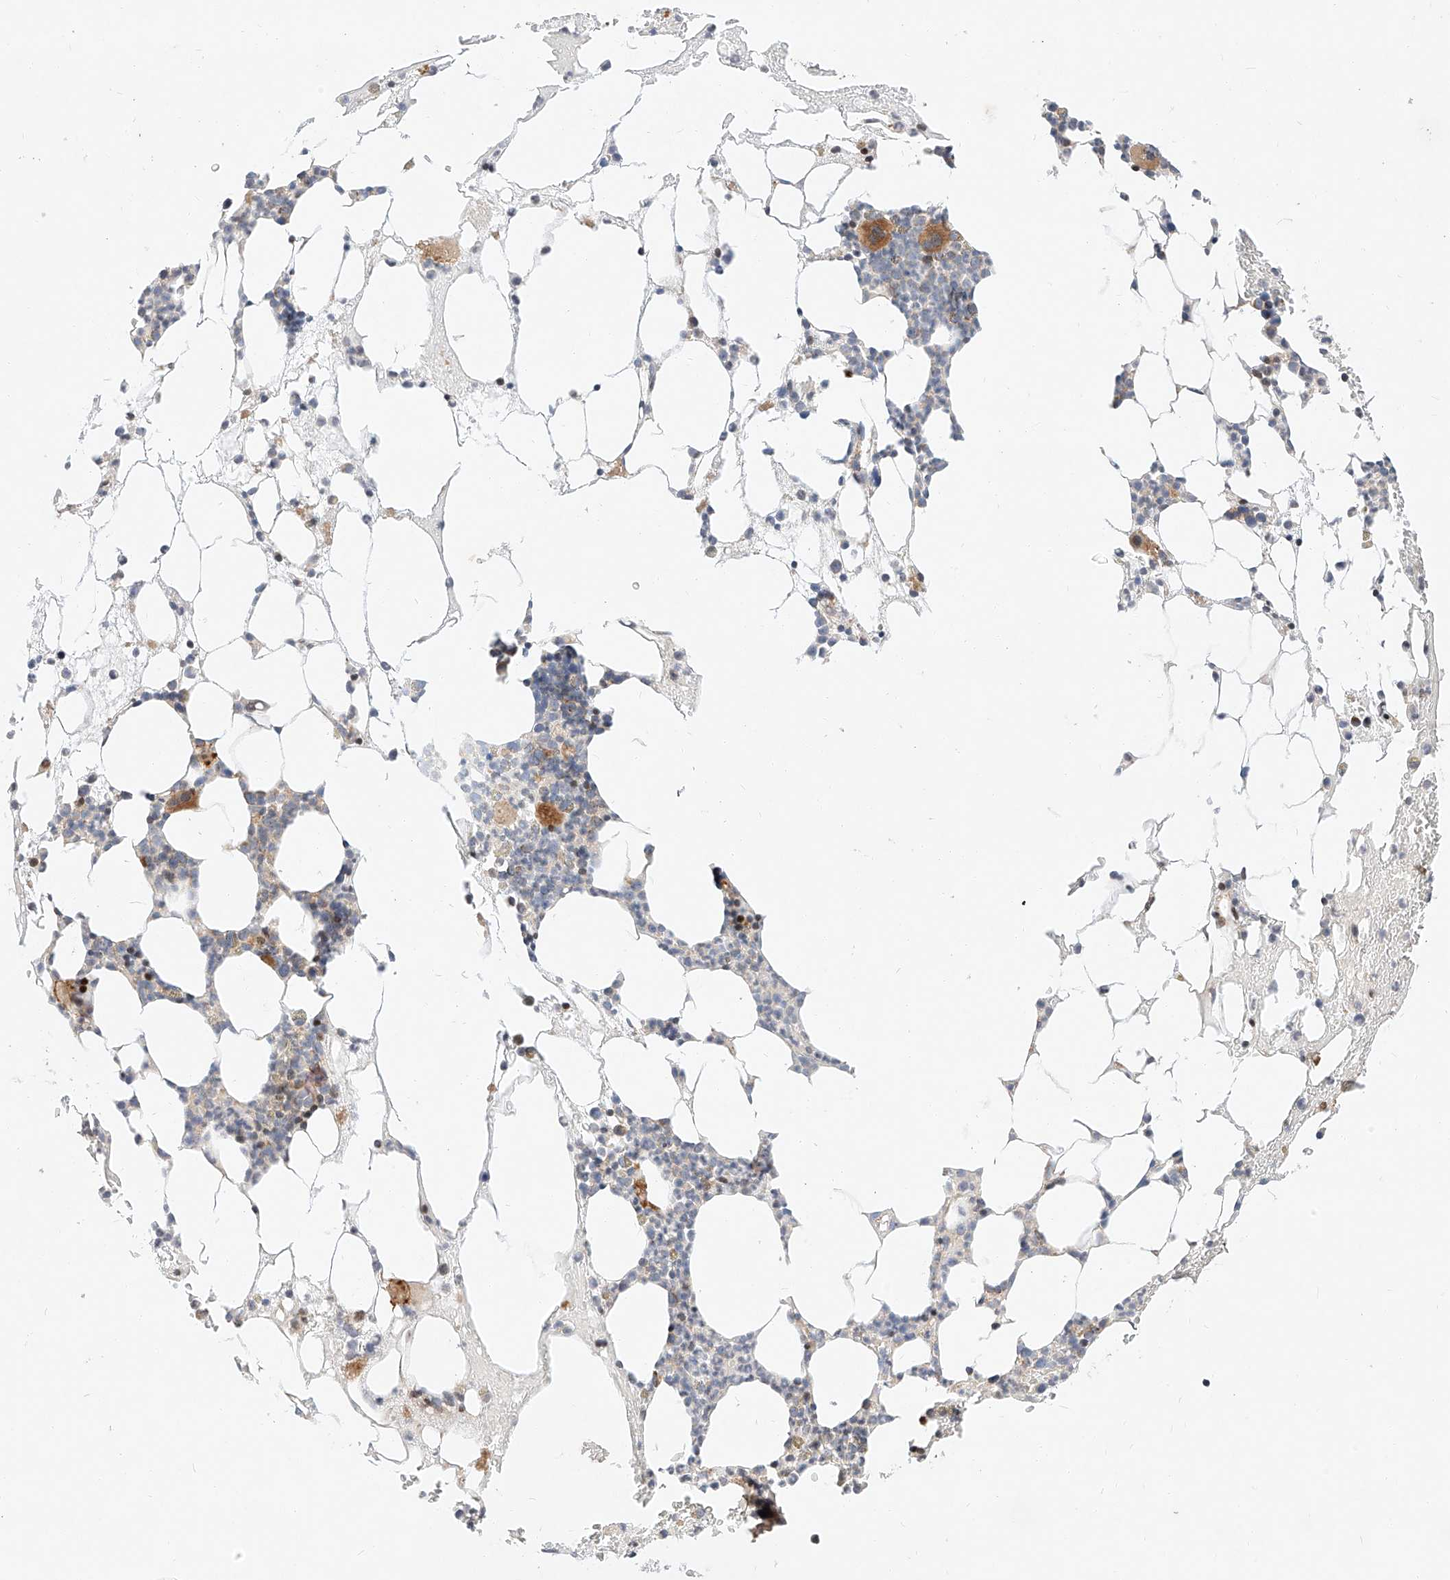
{"staining": {"intensity": "moderate", "quantity": "<25%", "location": "cytoplasmic/membranous"}, "tissue": "bone marrow", "cell_type": "Hematopoietic cells", "image_type": "normal", "snomed": [{"axis": "morphology", "description": "Normal tissue, NOS"}, {"axis": "morphology", "description": "Inflammation, NOS"}, {"axis": "topography", "description": "Bone marrow"}], "caption": "Bone marrow stained with immunohistochemistry shows moderate cytoplasmic/membranous staining in about <25% of hematopoietic cells. (DAB (3,3'-diaminobenzidine) IHC with brightfield microscopy, high magnification).", "gene": "OSGEPL1", "patient": {"sex": "female", "age": 78}}